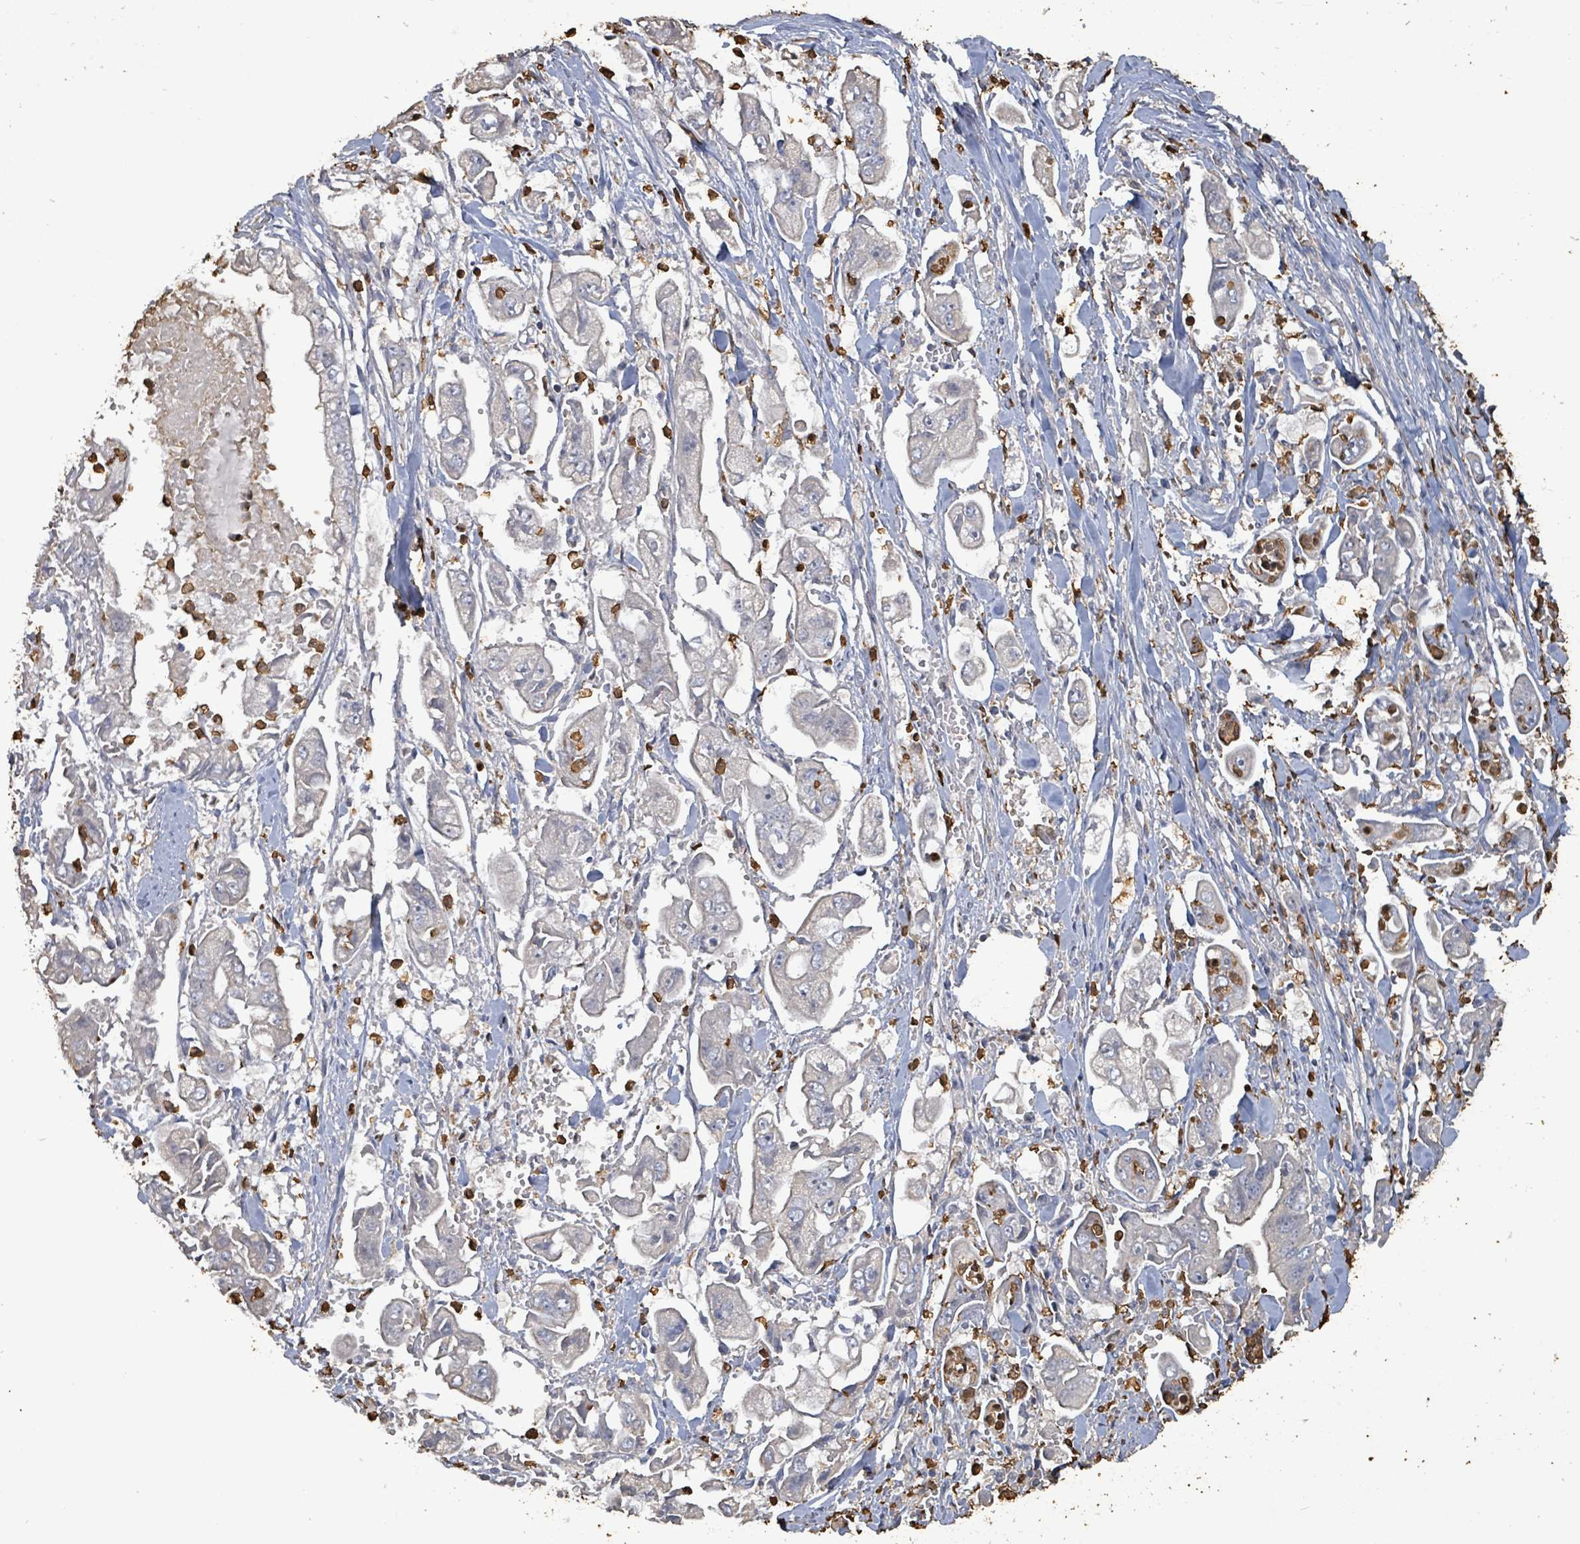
{"staining": {"intensity": "negative", "quantity": "none", "location": "none"}, "tissue": "stomach cancer", "cell_type": "Tumor cells", "image_type": "cancer", "snomed": [{"axis": "morphology", "description": "Adenocarcinoma, NOS"}, {"axis": "topography", "description": "Stomach"}], "caption": "This image is of stomach adenocarcinoma stained with immunohistochemistry to label a protein in brown with the nuclei are counter-stained blue. There is no expression in tumor cells.", "gene": "FAM210A", "patient": {"sex": "male", "age": 62}}